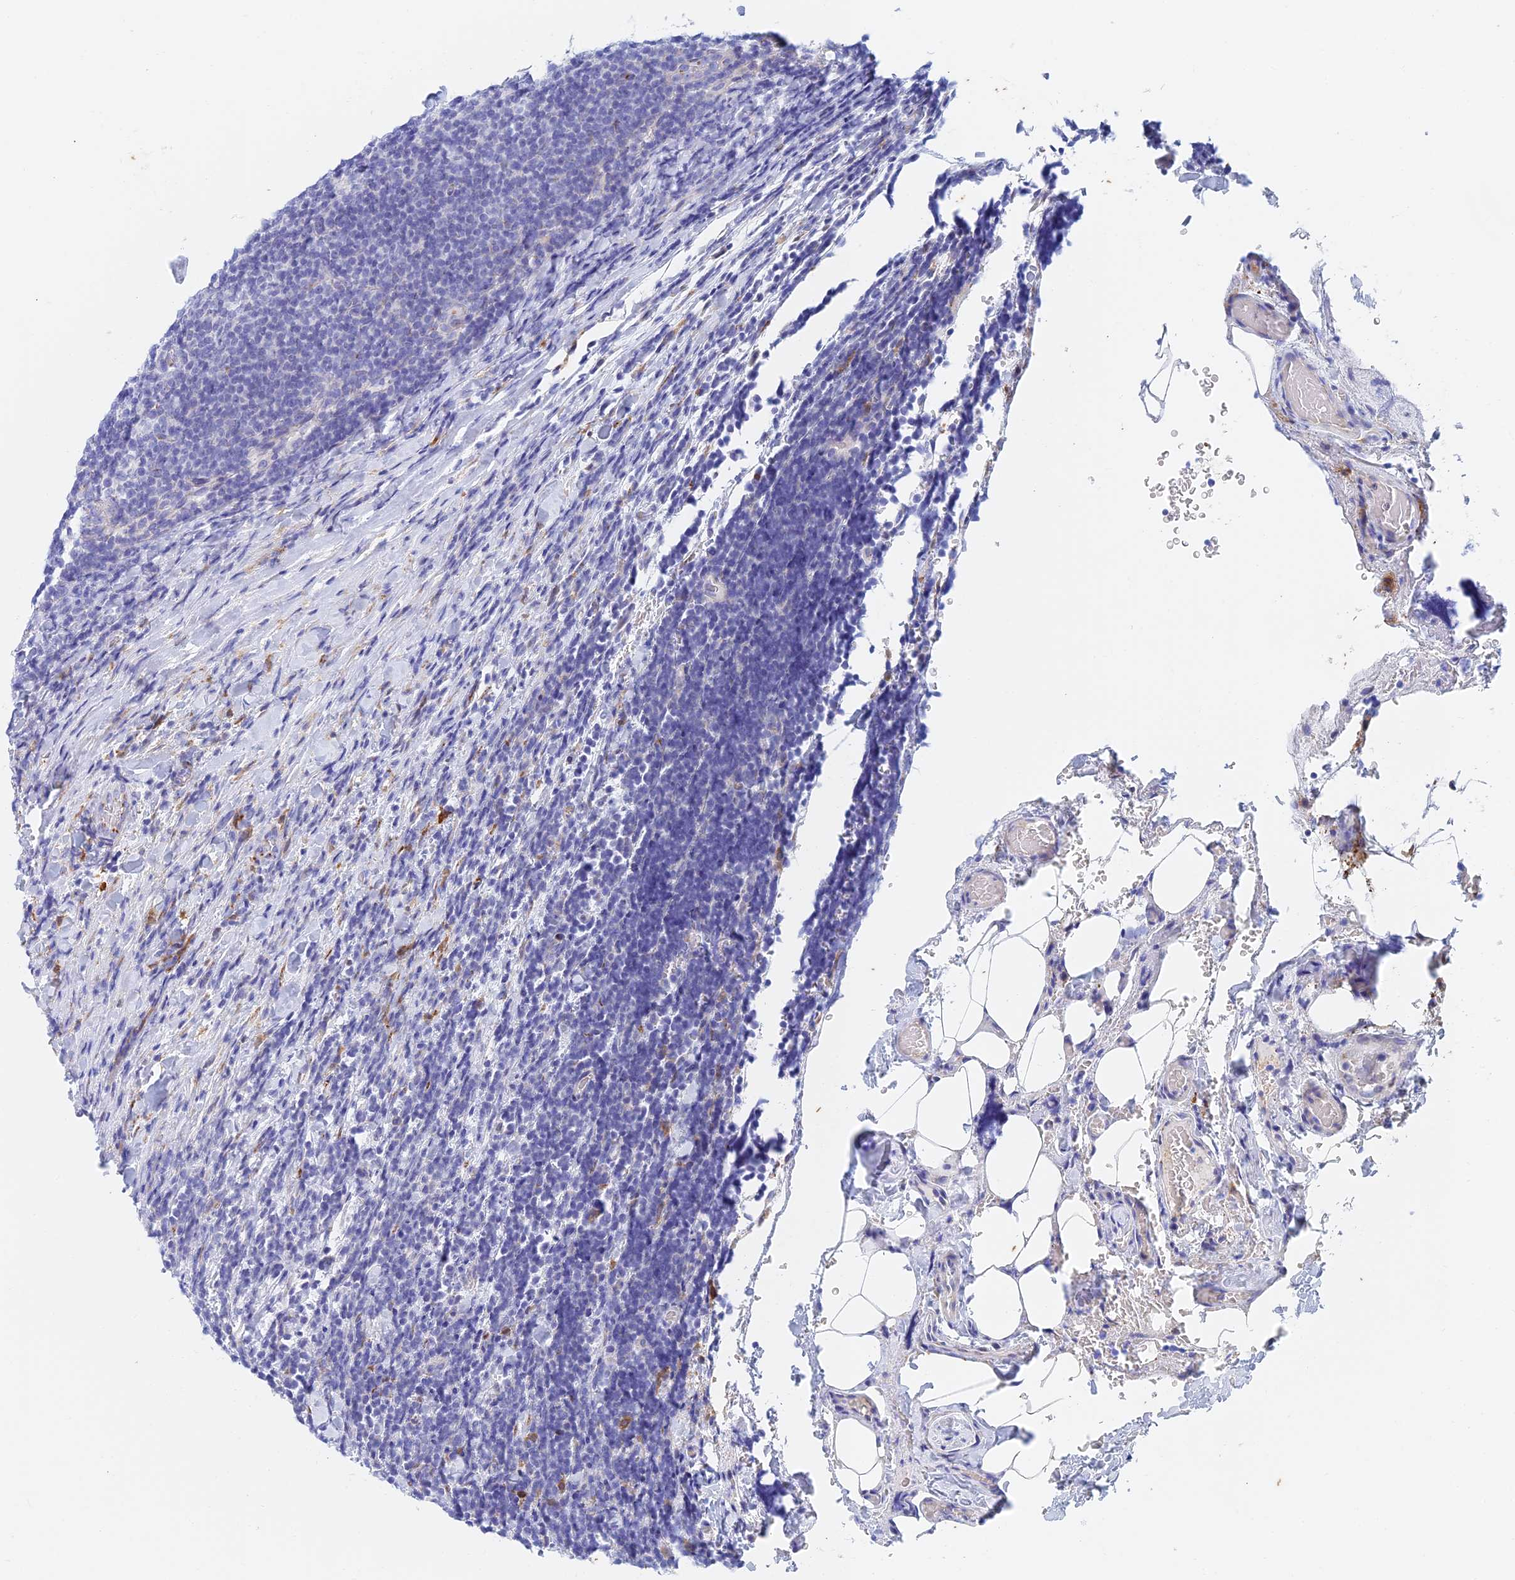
{"staining": {"intensity": "negative", "quantity": "none", "location": "none"}, "tissue": "lymphoma", "cell_type": "Tumor cells", "image_type": "cancer", "snomed": [{"axis": "morphology", "description": "Malignant lymphoma, non-Hodgkin's type, Low grade"}, {"axis": "topography", "description": "Lymph node"}], "caption": "This is an immunohistochemistry image of lymphoma. There is no staining in tumor cells.", "gene": "SLC24A3", "patient": {"sex": "male", "age": 66}}